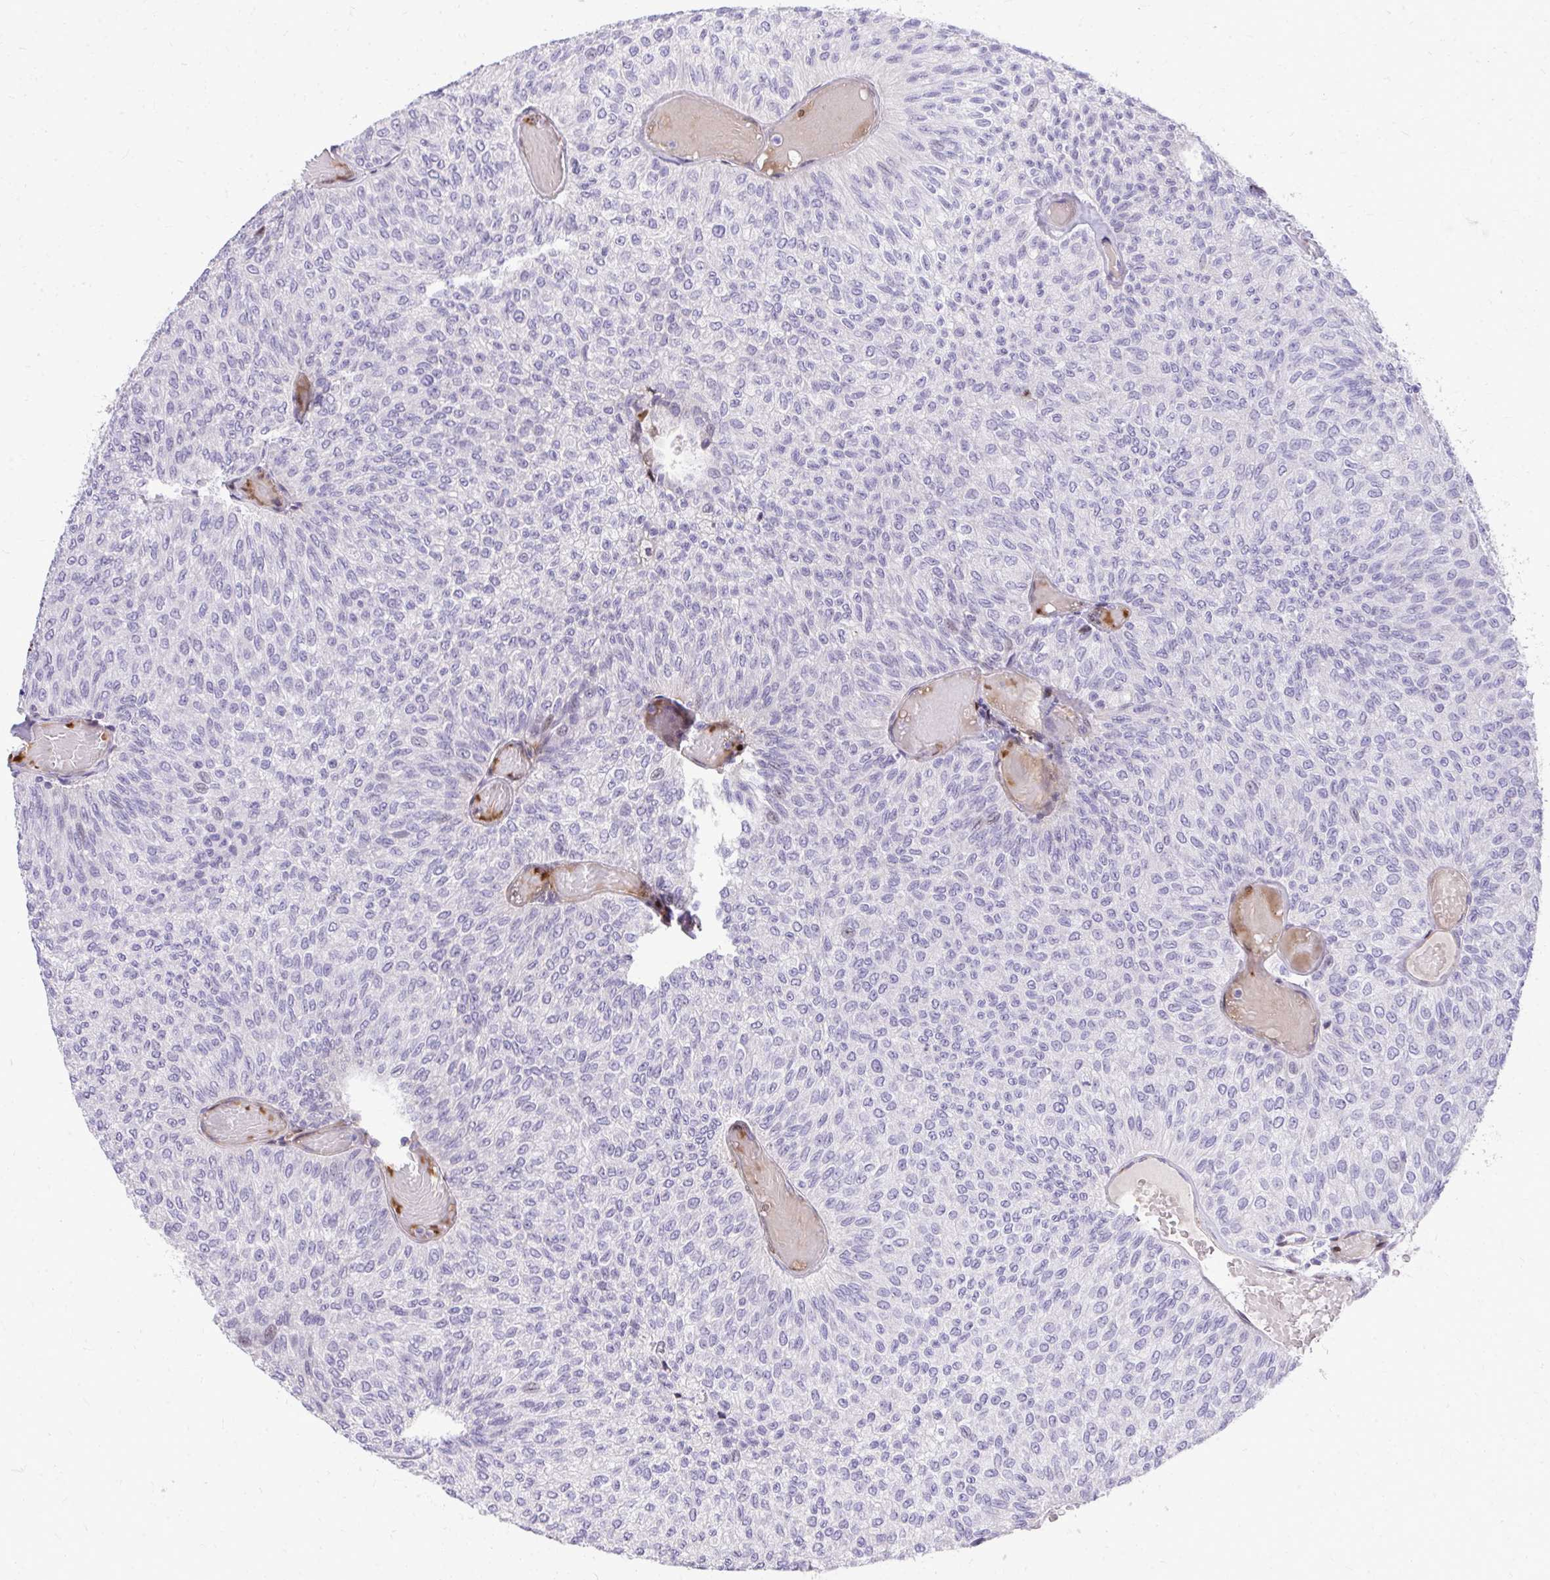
{"staining": {"intensity": "negative", "quantity": "none", "location": "none"}, "tissue": "urothelial cancer", "cell_type": "Tumor cells", "image_type": "cancer", "snomed": [{"axis": "morphology", "description": "Urothelial carcinoma, Low grade"}, {"axis": "topography", "description": "Urinary bladder"}], "caption": "Urothelial carcinoma (low-grade) was stained to show a protein in brown. There is no significant expression in tumor cells.", "gene": "DLX4", "patient": {"sex": "male", "age": 78}}